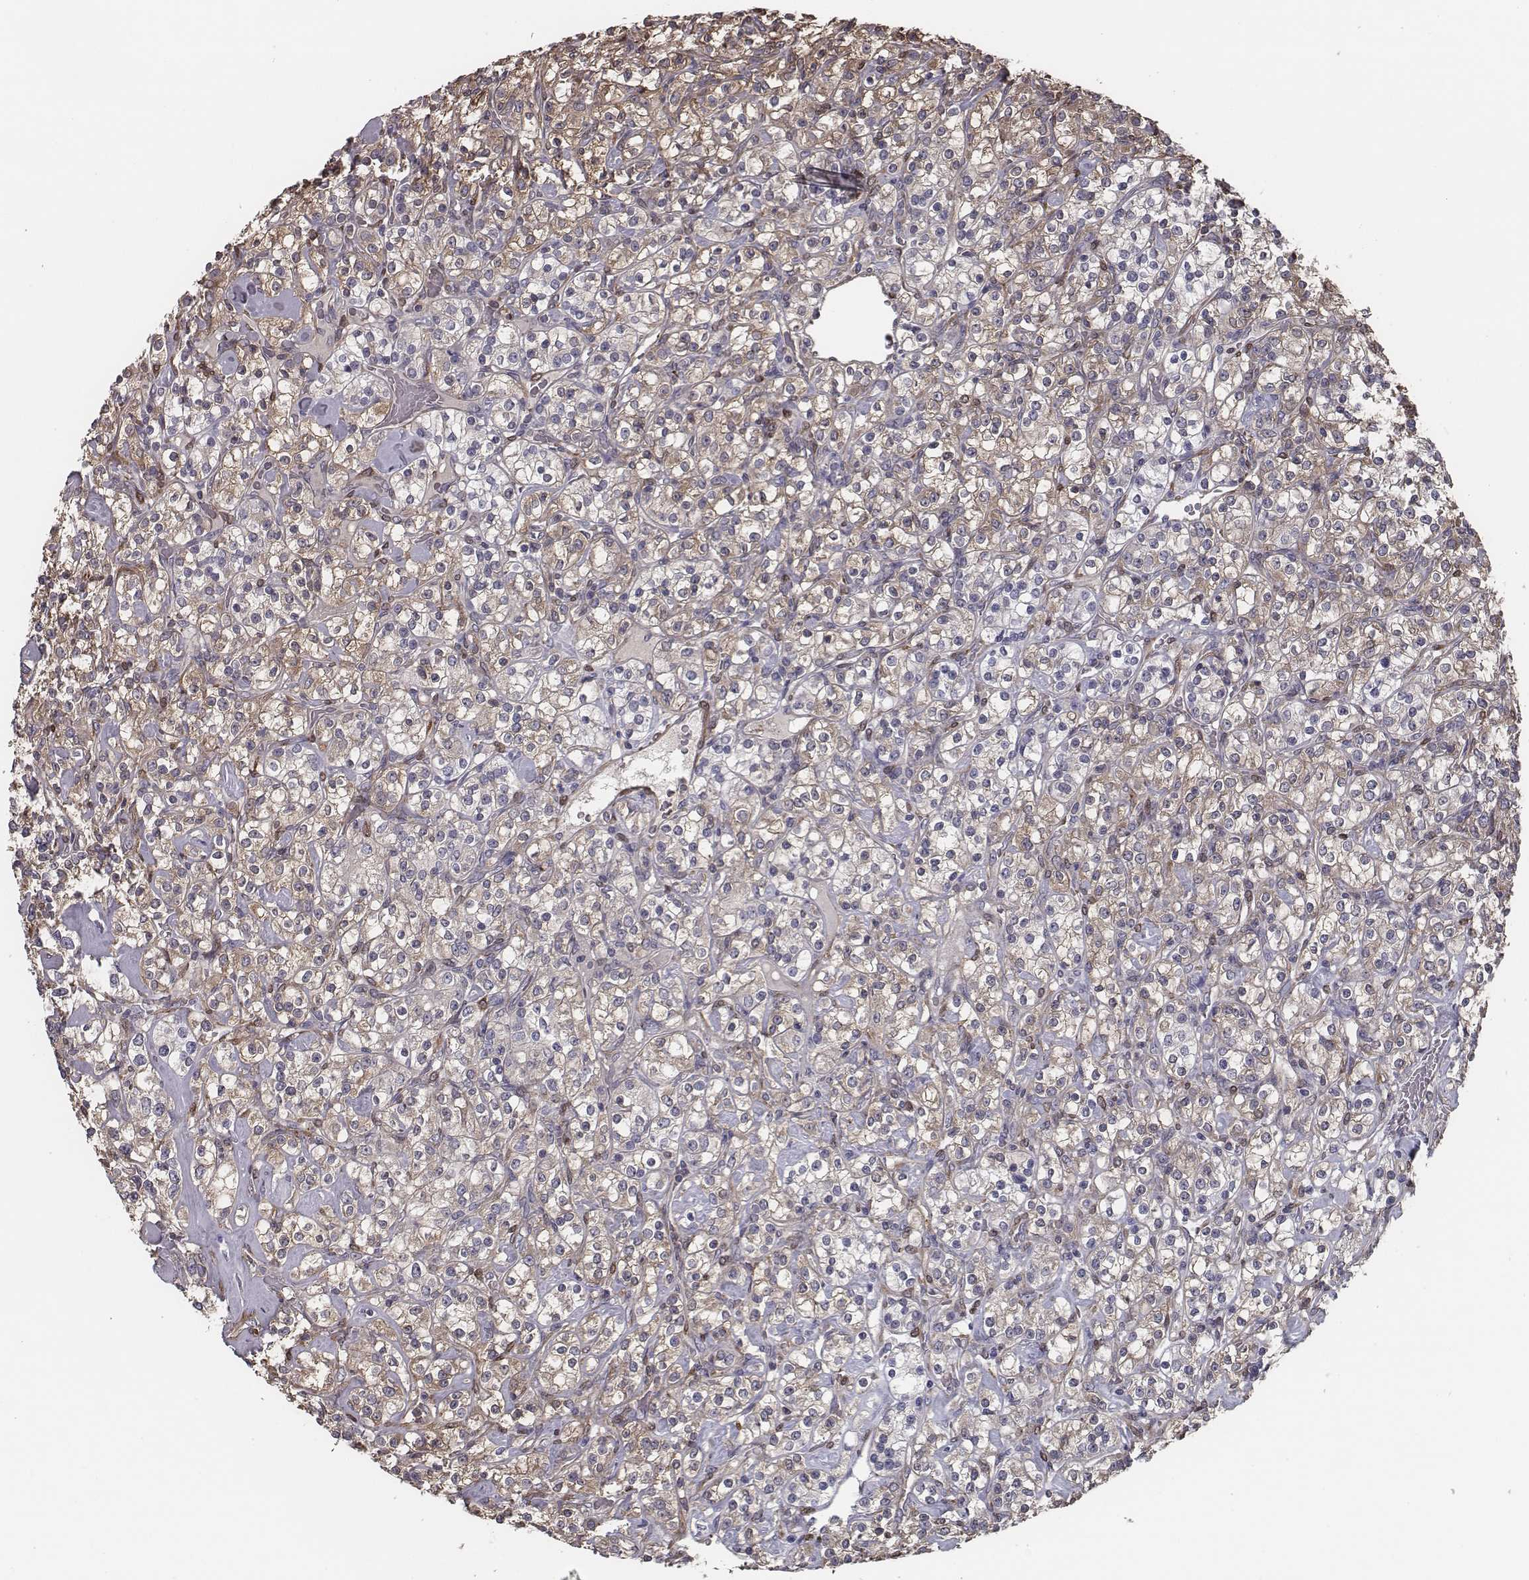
{"staining": {"intensity": "weak", "quantity": ">75%", "location": "cytoplasmic/membranous"}, "tissue": "renal cancer", "cell_type": "Tumor cells", "image_type": "cancer", "snomed": [{"axis": "morphology", "description": "Adenocarcinoma, NOS"}, {"axis": "topography", "description": "Kidney"}], "caption": "This histopathology image exhibits renal cancer (adenocarcinoma) stained with immunohistochemistry to label a protein in brown. The cytoplasmic/membranous of tumor cells show weak positivity for the protein. Nuclei are counter-stained blue.", "gene": "ISYNA1", "patient": {"sex": "male", "age": 77}}